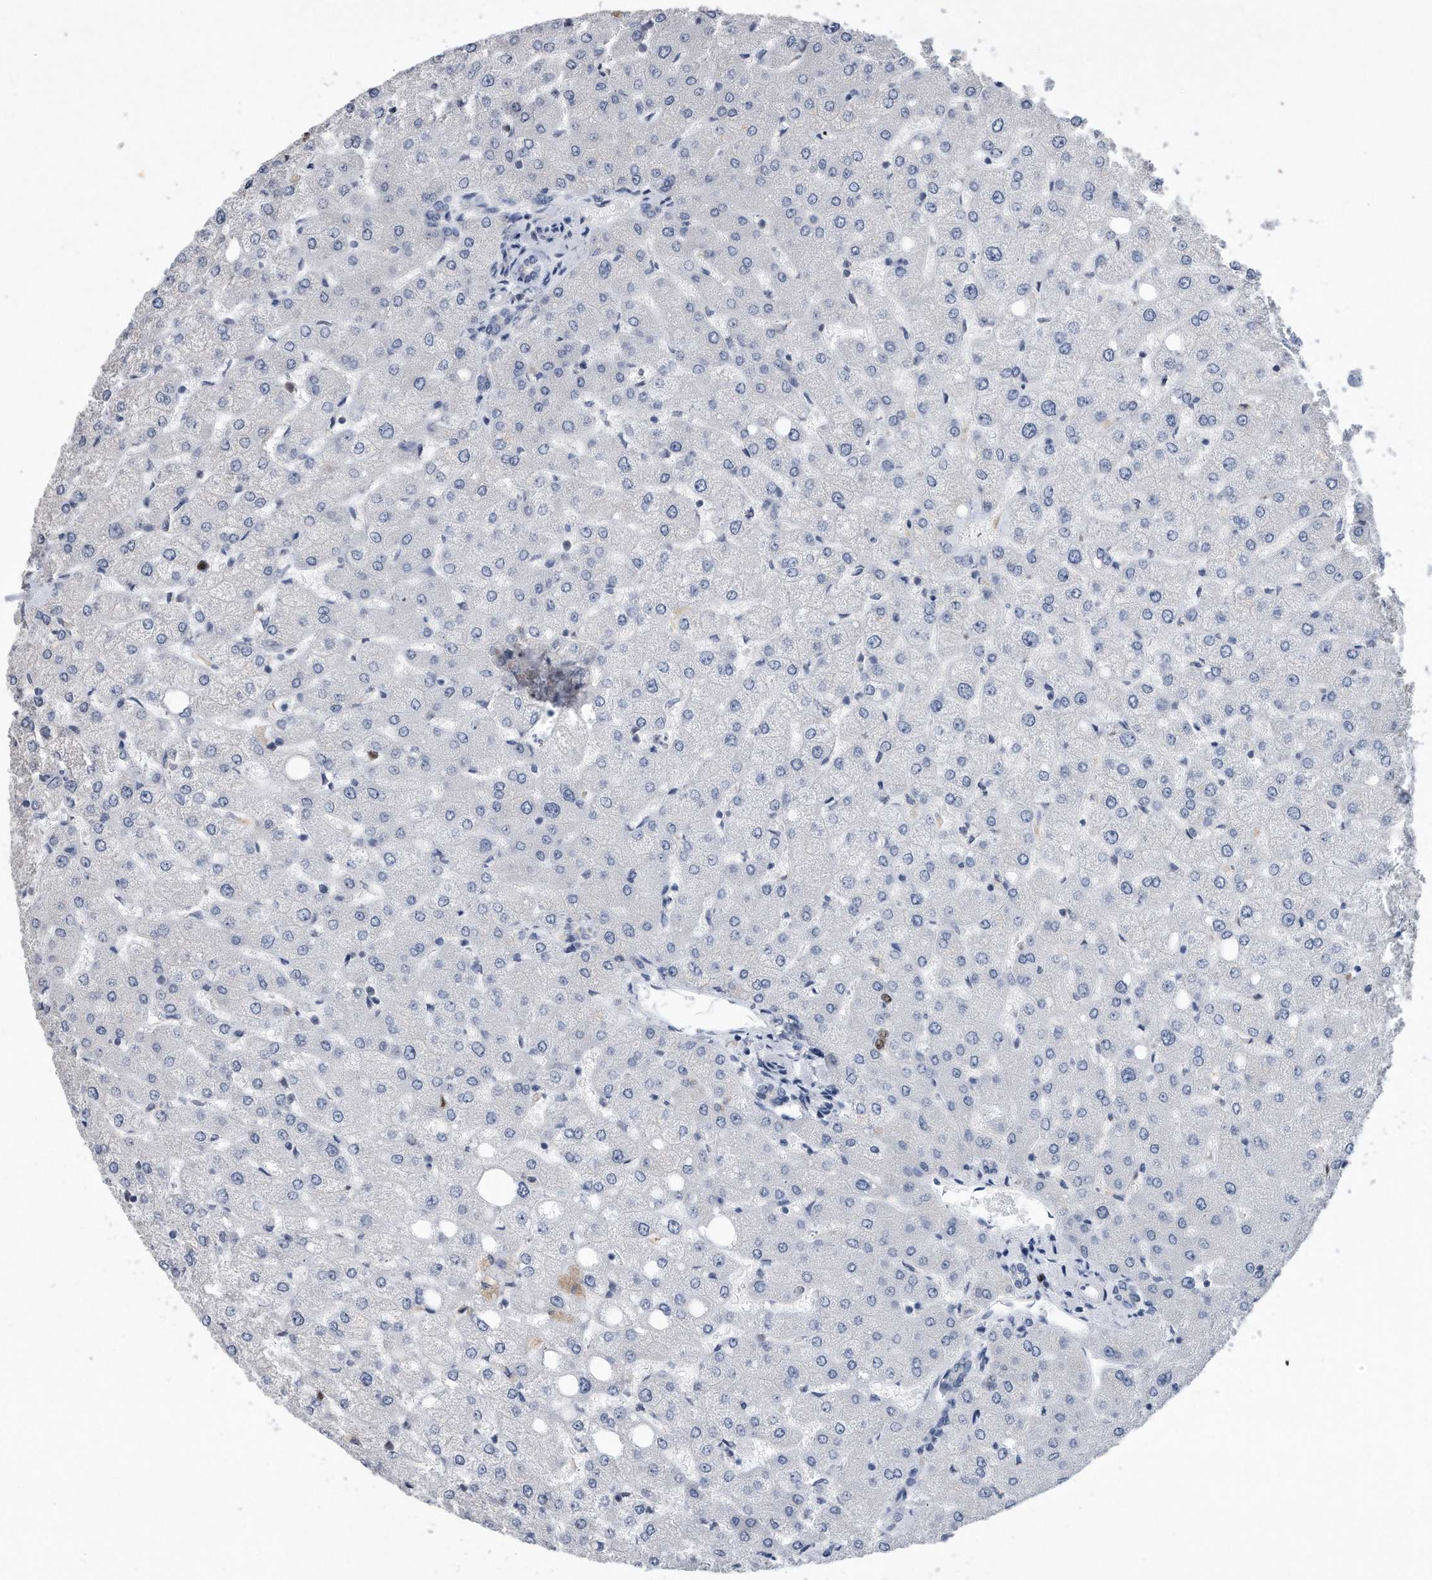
{"staining": {"intensity": "negative", "quantity": "none", "location": "none"}, "tissue": "liver", "cell_type": "Cholangiocytes", "image_type": "normal", "snomed": [{"axis": "morphology", "description": "Normal tissue, NOS"}, {"axis": "topography", "description": "Liver"}], "caption": "There is no significant positivity in cholangiocytes of liver. Brightfield microscopy of immunohistochemistry stained with DAB (brown) and hematoxylin (blue), captured at high magnification.", "gene": "PCNA", "patient": {"sex": "female", "age": 54}}